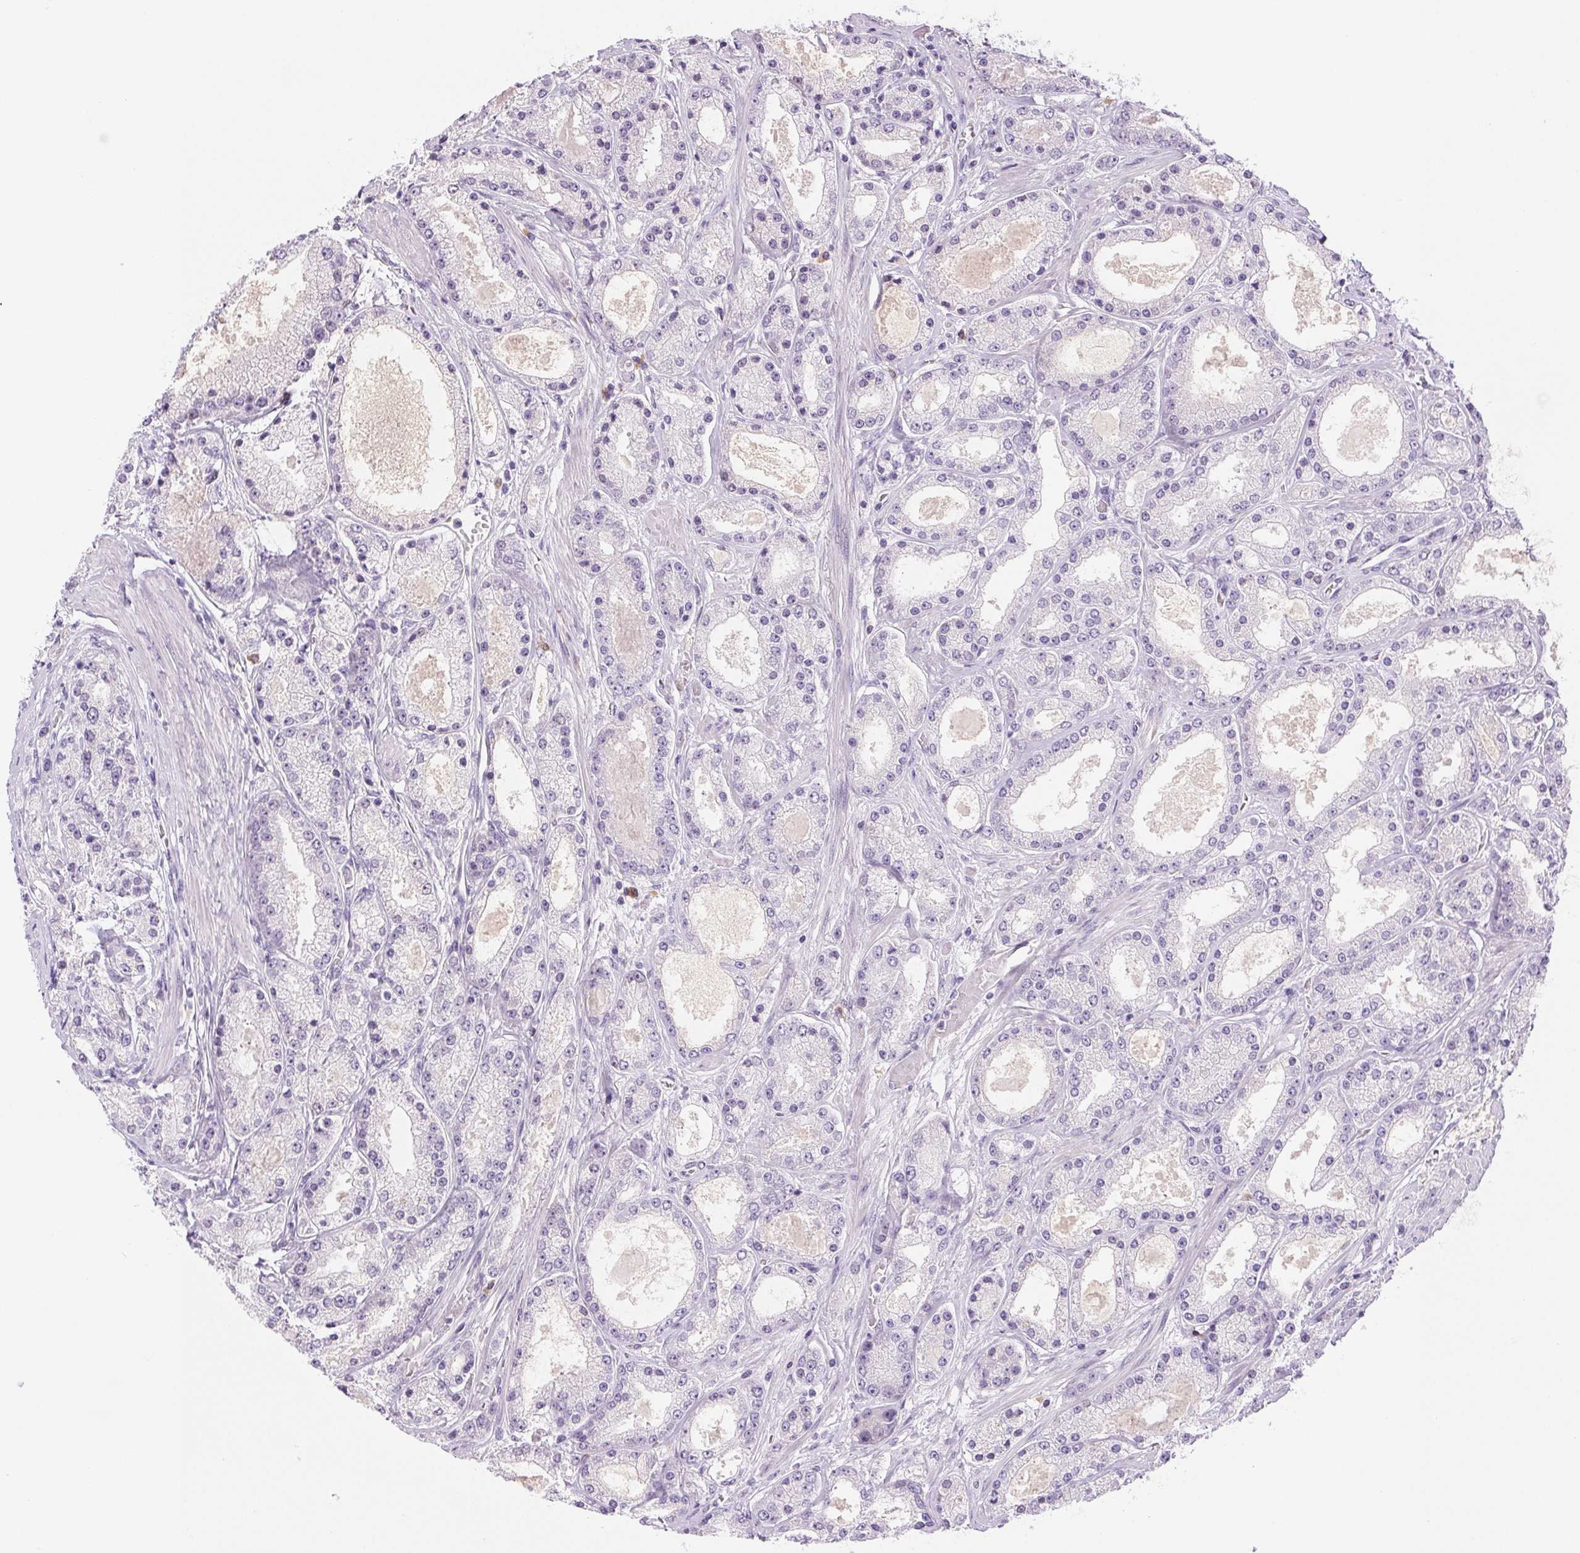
{"staining": {"intensity": "negative", "quantity": "none", "location": "none"}, "tissue": "prostate cancer", "cell_type": "Tumor cells", "image_type": "cancer", "snomed": [{"axis": "morphology", "description": "Adenocarcinoma, High grade"}, {"axis": "topography", "description": "Prostate"}], "caption": "Immunohistochemistry (IHC) image of neoplastic tissue: human prostate cancer (adenocarcinoma (high-grade)) stained with DAB exhibits no significant protein expression in tumor cells.", "gene": "IFIT1B", "patient": {"sex": "male", "age": 67}}